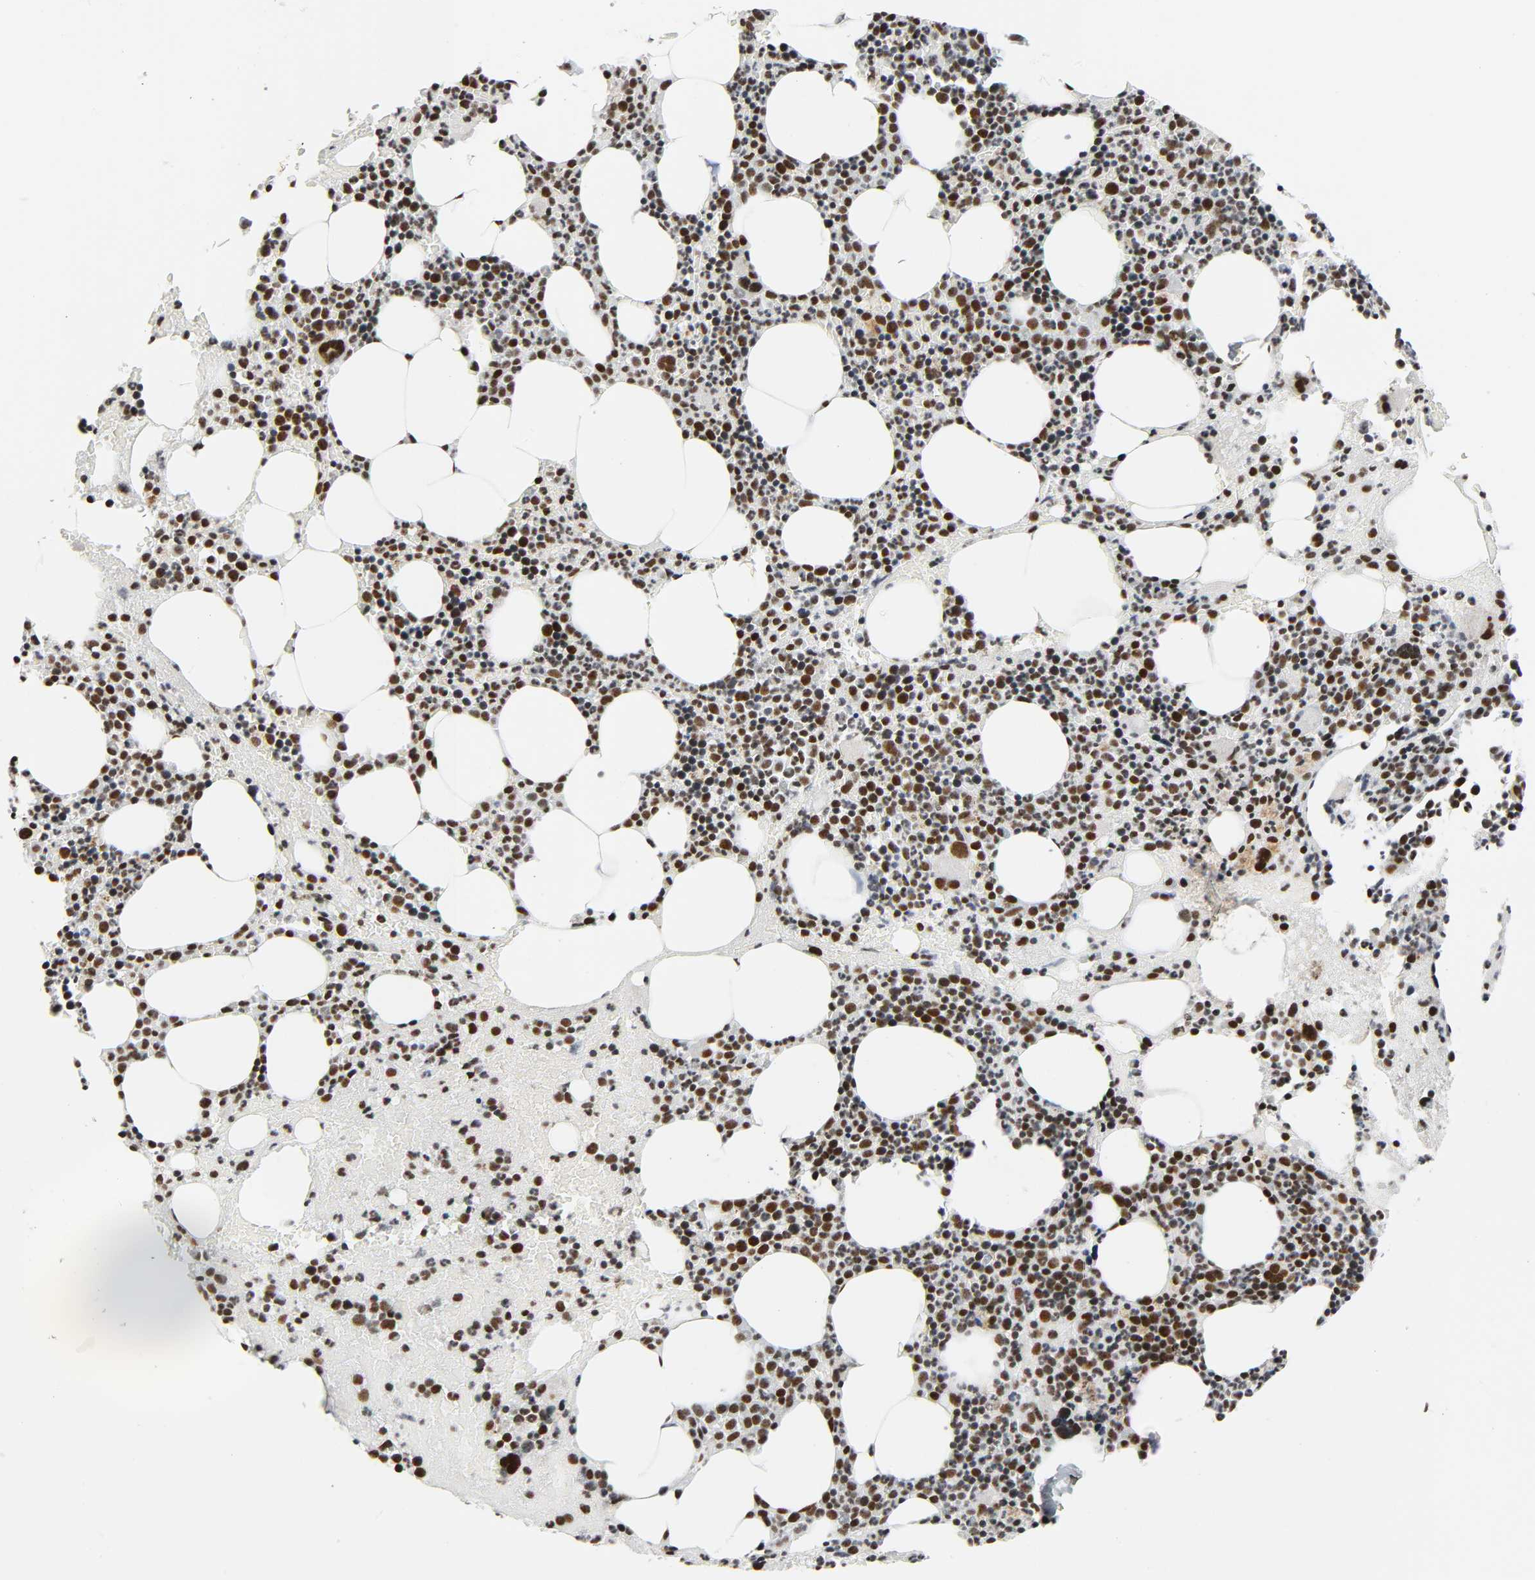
{"staining": {"intensity": "strong", "quantity": ">75%", "location": "nuclear"}, "tissue": "bone marrow", "cell_type": "Hematopoietic cells", "image_type": "normal", "snomed": [{"axis": "morphology", "description": "Normal tissue, NOS"}, {"axis": "topography", "description": "Bone marrow"}], "caption": "Immunohistochemistry staining of unremarkable bone marrow, which reveals high levels of strong nuclear expression in approximately >75% of hematopoietic cells indicating strong nuclear protein expression. The staining was performed using DAB (brown) for protein detection and nuclei were counterstained in hematoxylin (blue).", "gene": "CDK9", "patient": {"sex": "male", "age": 82}}